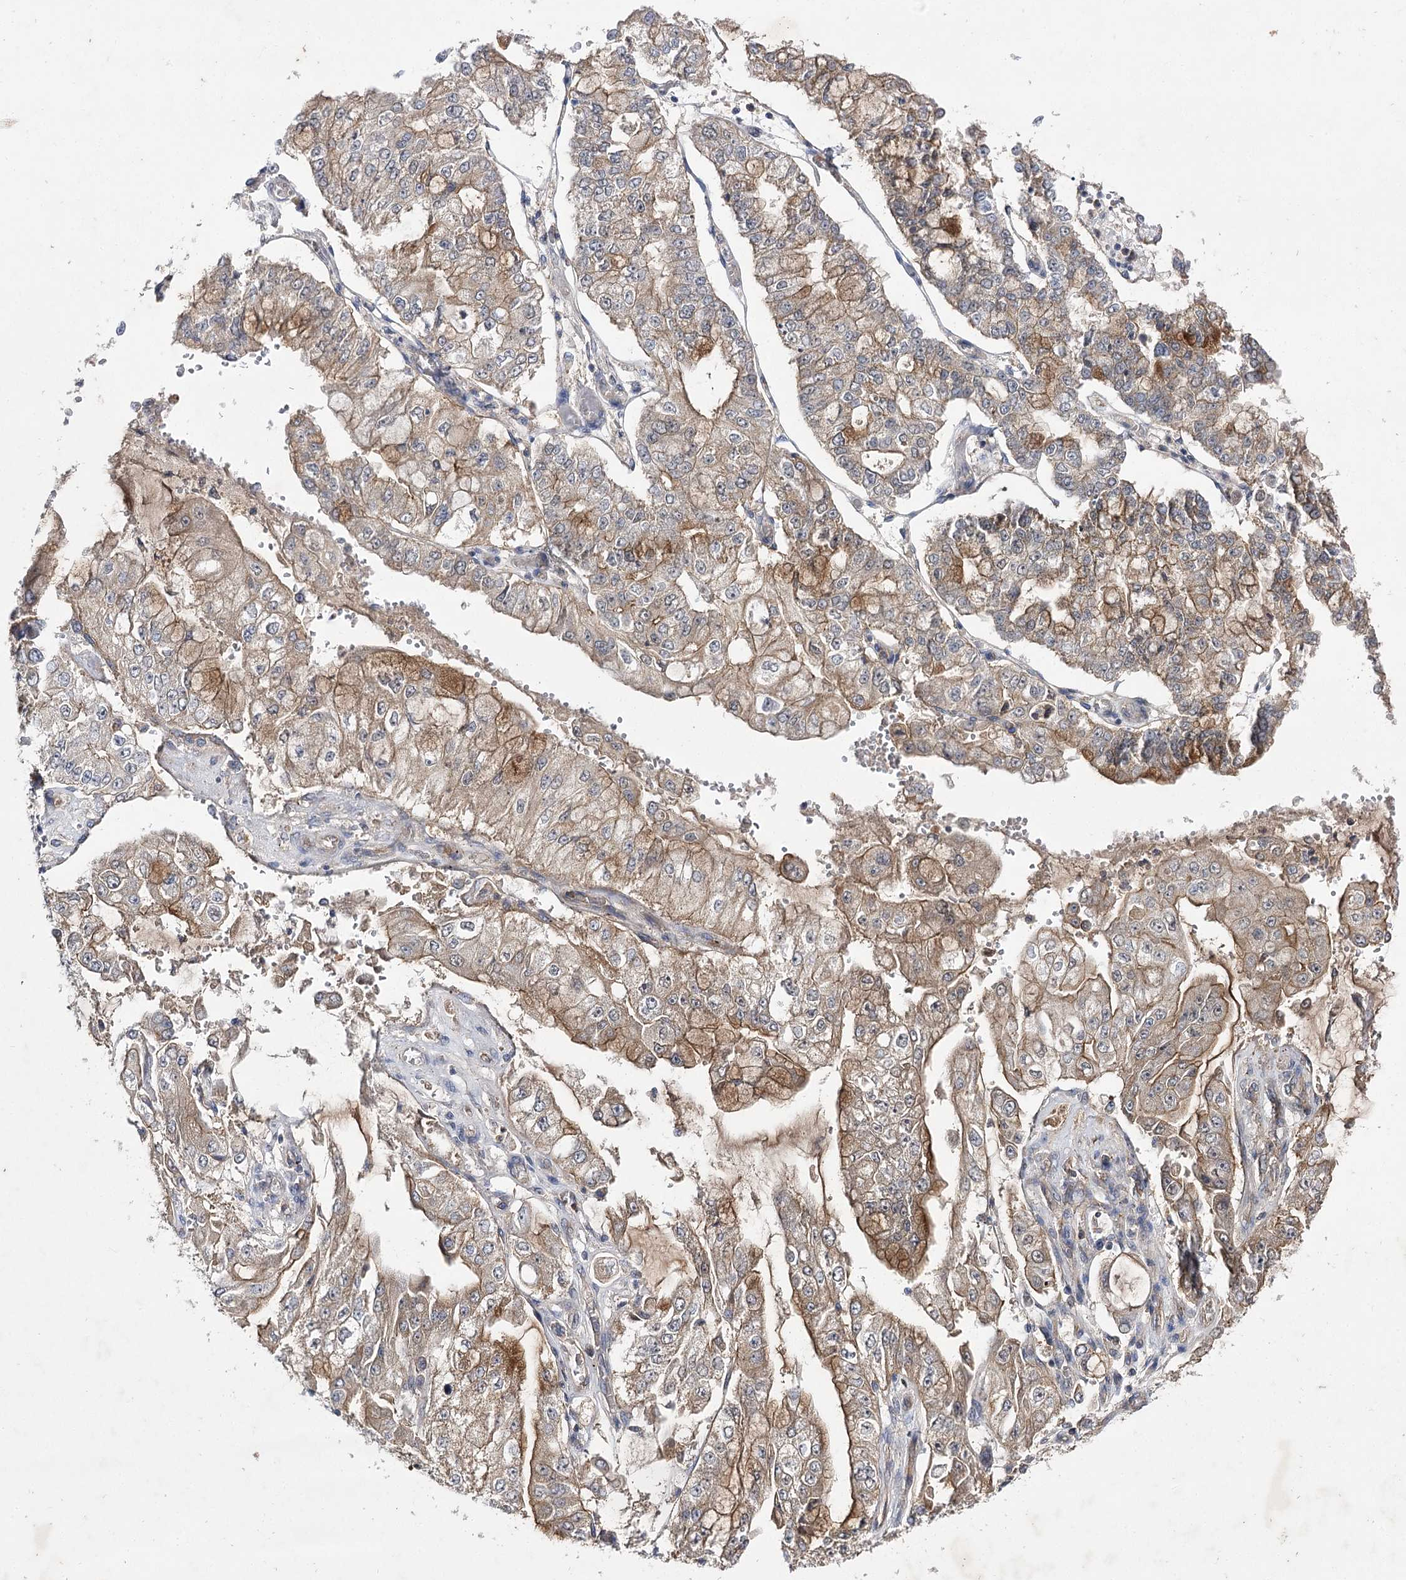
{"staining": {"intensity": "moderate", "quantity": ">75%", "location": "cytoplasmic/membranous"}, "tissue": "stomach cancer", "cell_type": "Tumor cells", "image_type": "cancer", "snomed": [{"axis": "morphology", "description": "Adenocarcinoma, NOS"}, {"axis": "topography", "description": "Stomach"}], "caption": "There is medium levels of moderate cytoplasmic/membranous positivity in tumor cells of adenocarcinoma (stomach), as demonstrated by immunohistochemical staining (brown color).", "gene": "BCR", "patient": {"sex": "male", "age": 76}}